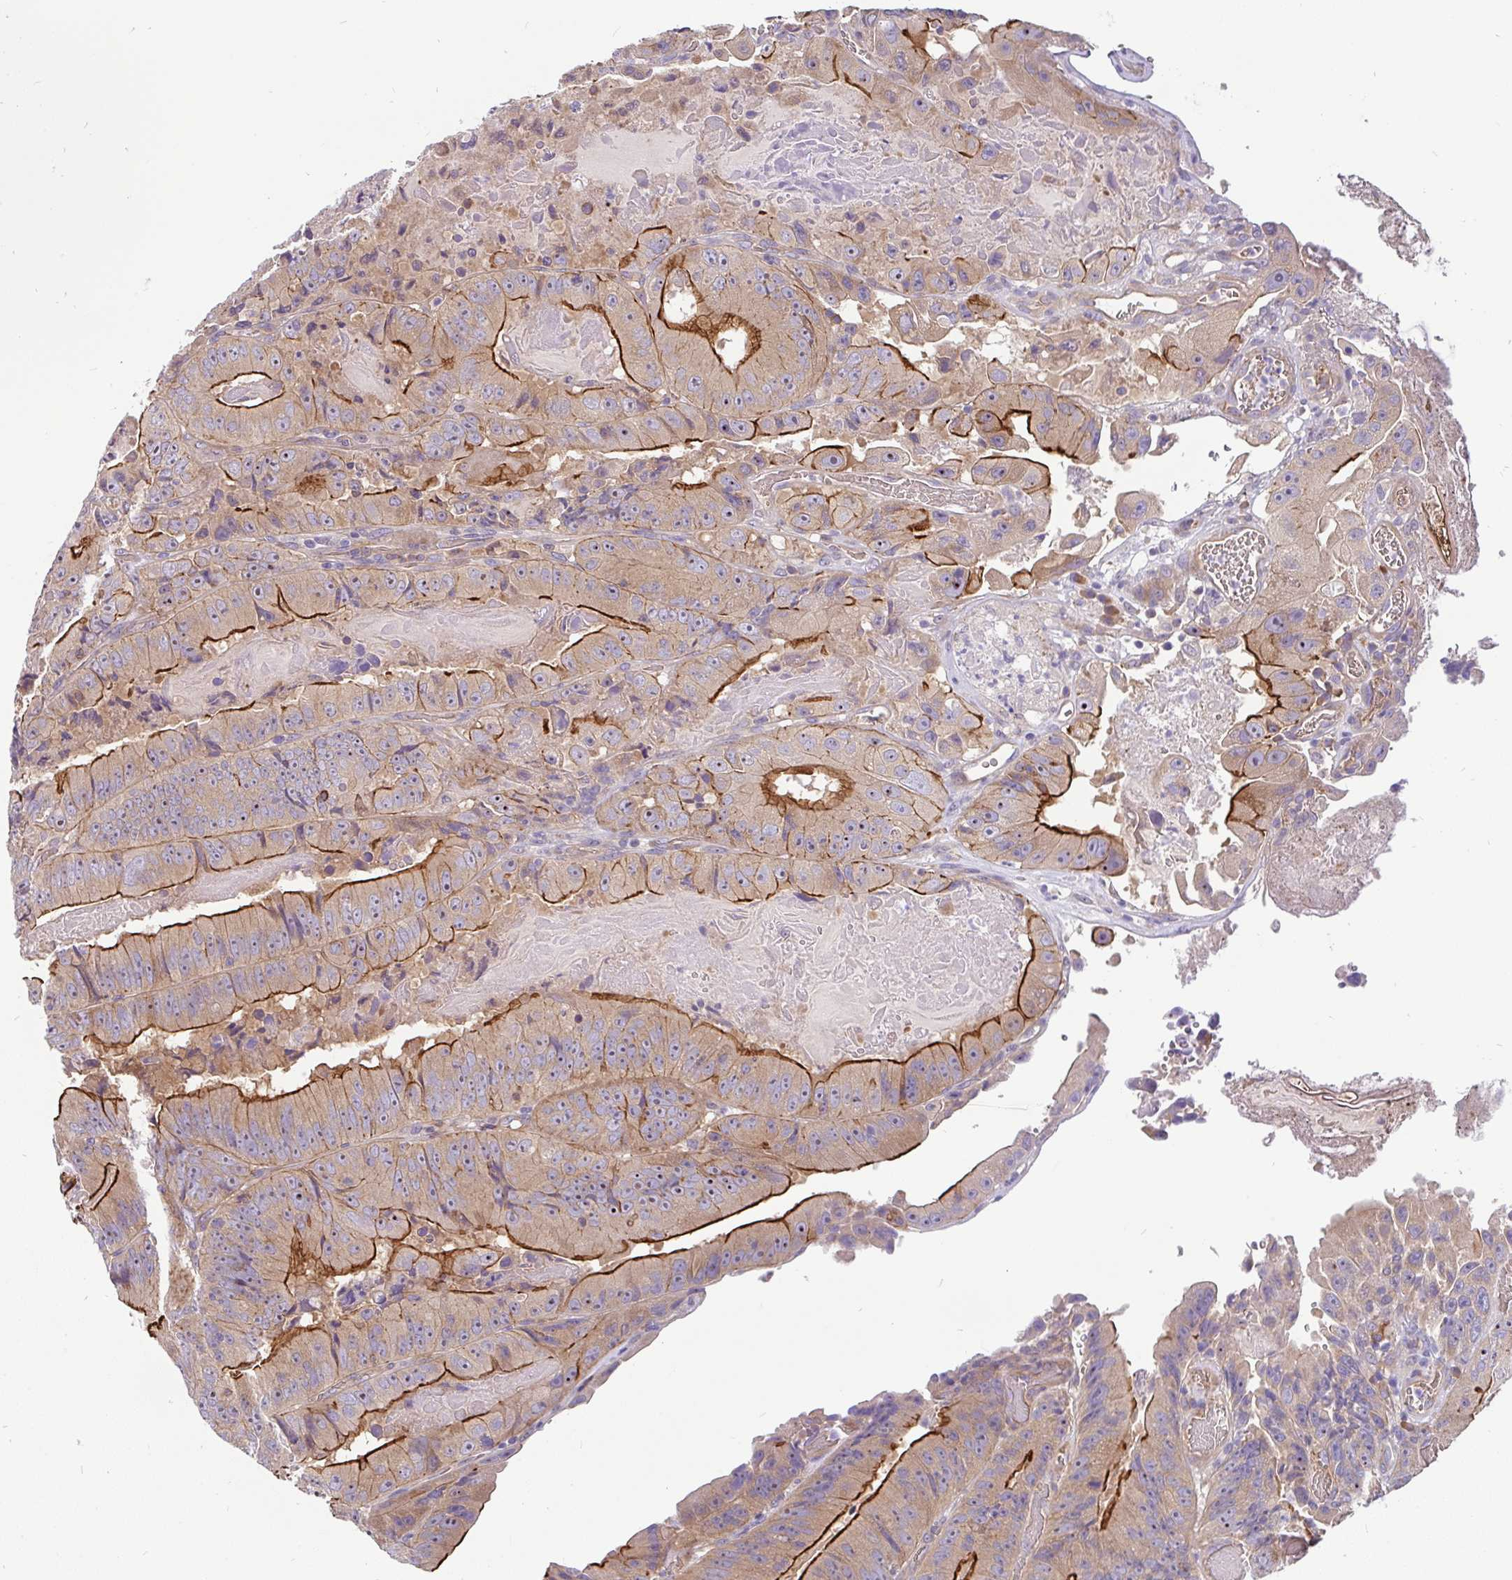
{"staining": {"intensity": "strong", "quantity": "25%-75%", "location": "cytoplasmic/membranous"}, "tissue": "colorectal cancer", "cell_type": "Tumor cells", "image_type": "cancer", "snomed": [{"axis": "morphology", "description": "Adenocarcinoma, NOS"}, {"axis": "topography", "description": "Colon"}], "caption": "This is a photomicrograph of immunohistochemistry (IHC) staining of adenocarcinoma (colorectal), which shows strong staining in the cytoplasmic/membranous of tumor cells.", "gene": "LRRC26", "patient": {"sex": "female", "age": 86}}